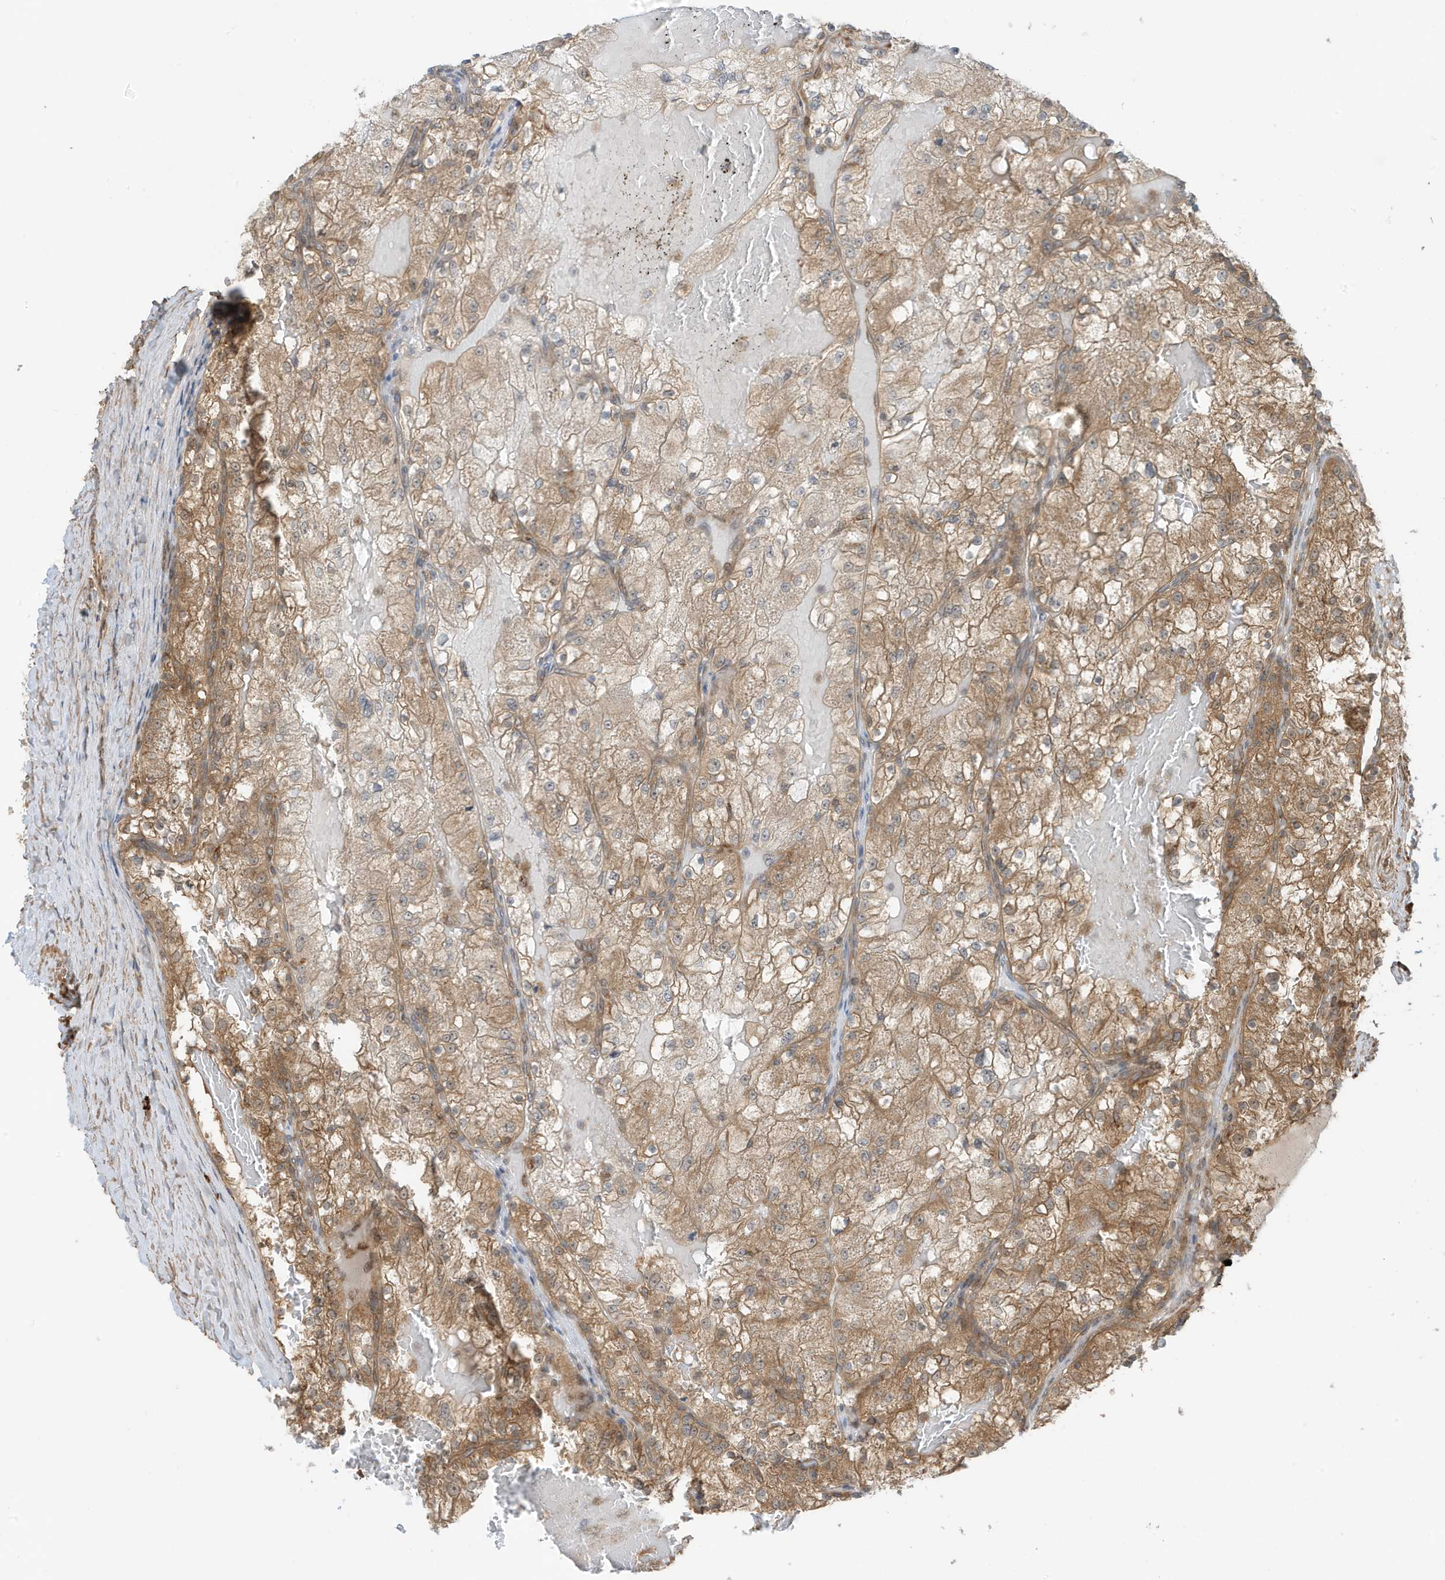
{"staining": {"intensity": "moderate", "quantity": ">75%", "location": "cytoplasmic/membranous"}, "tissue": "renal cancer", "cell_type": "Tumor cells", "image_type": "cancer", "snomed": [{"axis": "morphology", "description": "Normal tissue, NOS"}, {"axis": "morphology", "description": "Adenocarcinoma, NOS"}, {"axis": "topography", "description": "Kidney"}], "caption": "This histopathology image shows immunohistochemistry staining of human renal cancer (adenocarcinoma), with medium moderate cytoplasmic/membranous staining in approximately >75% of tumor cells.", "gene": "DHX36", "patient": {"sex": "male", "age": 68}}